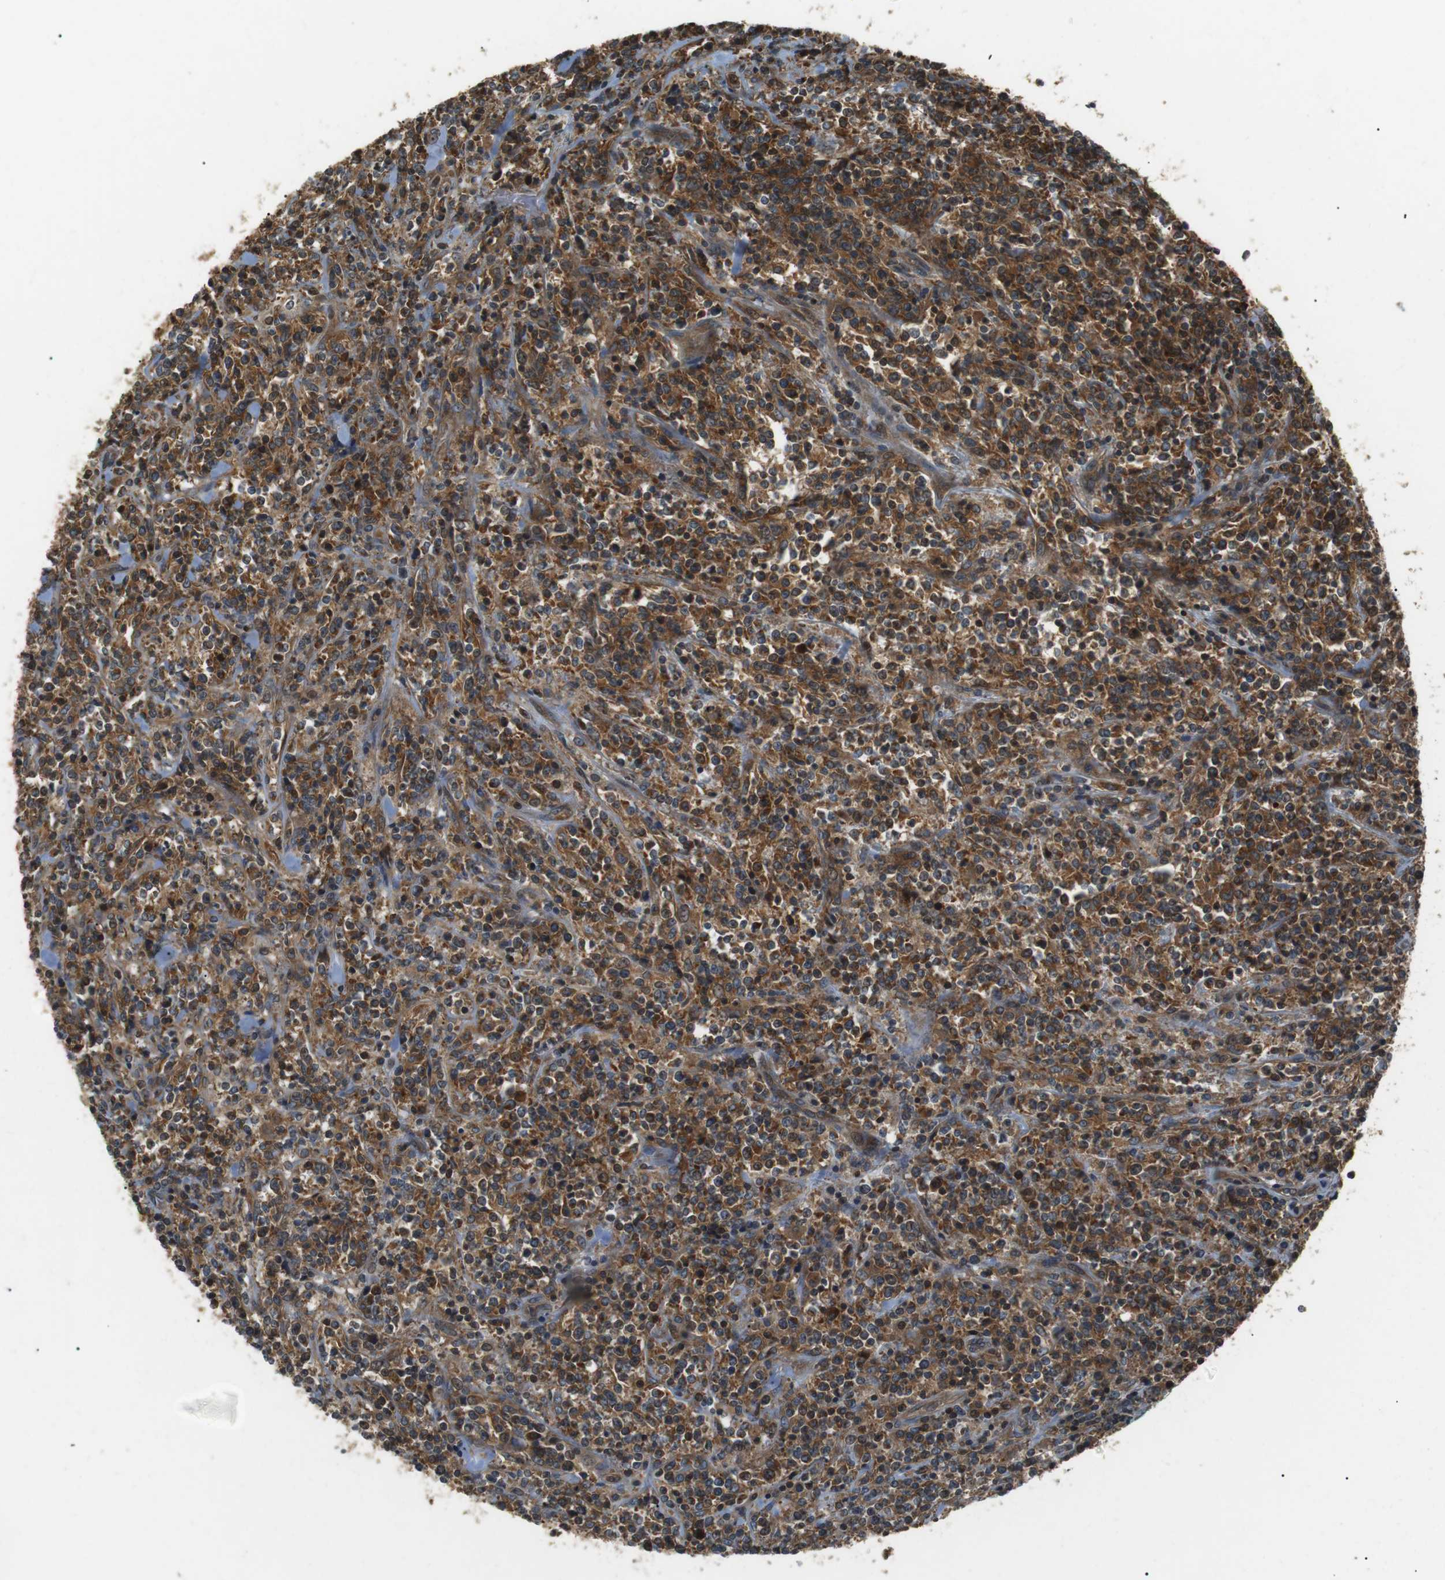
{"staining": {"intensity": "moderate", "quantity": ">75%", "location": "cytoplasmic/membranous"}, "tissue": "lymphoma", "cell_type": "Tumor cells", "image_type": "cancer", "snomed": [{"axis": "morphology", "description": "Malignant lymphoma, non-Hodgkin's type, High grade"}, {"axis": "topography", "description": "Soft tissue"}], "caption": "DAB immunohistochemical staining of human lymphoma demonstrates moderate cytoplasmic/membranous protein staining in about >75% of tumor cells.", "gene": "GPR161", "patient": {"sex": "male", "age": 18}}